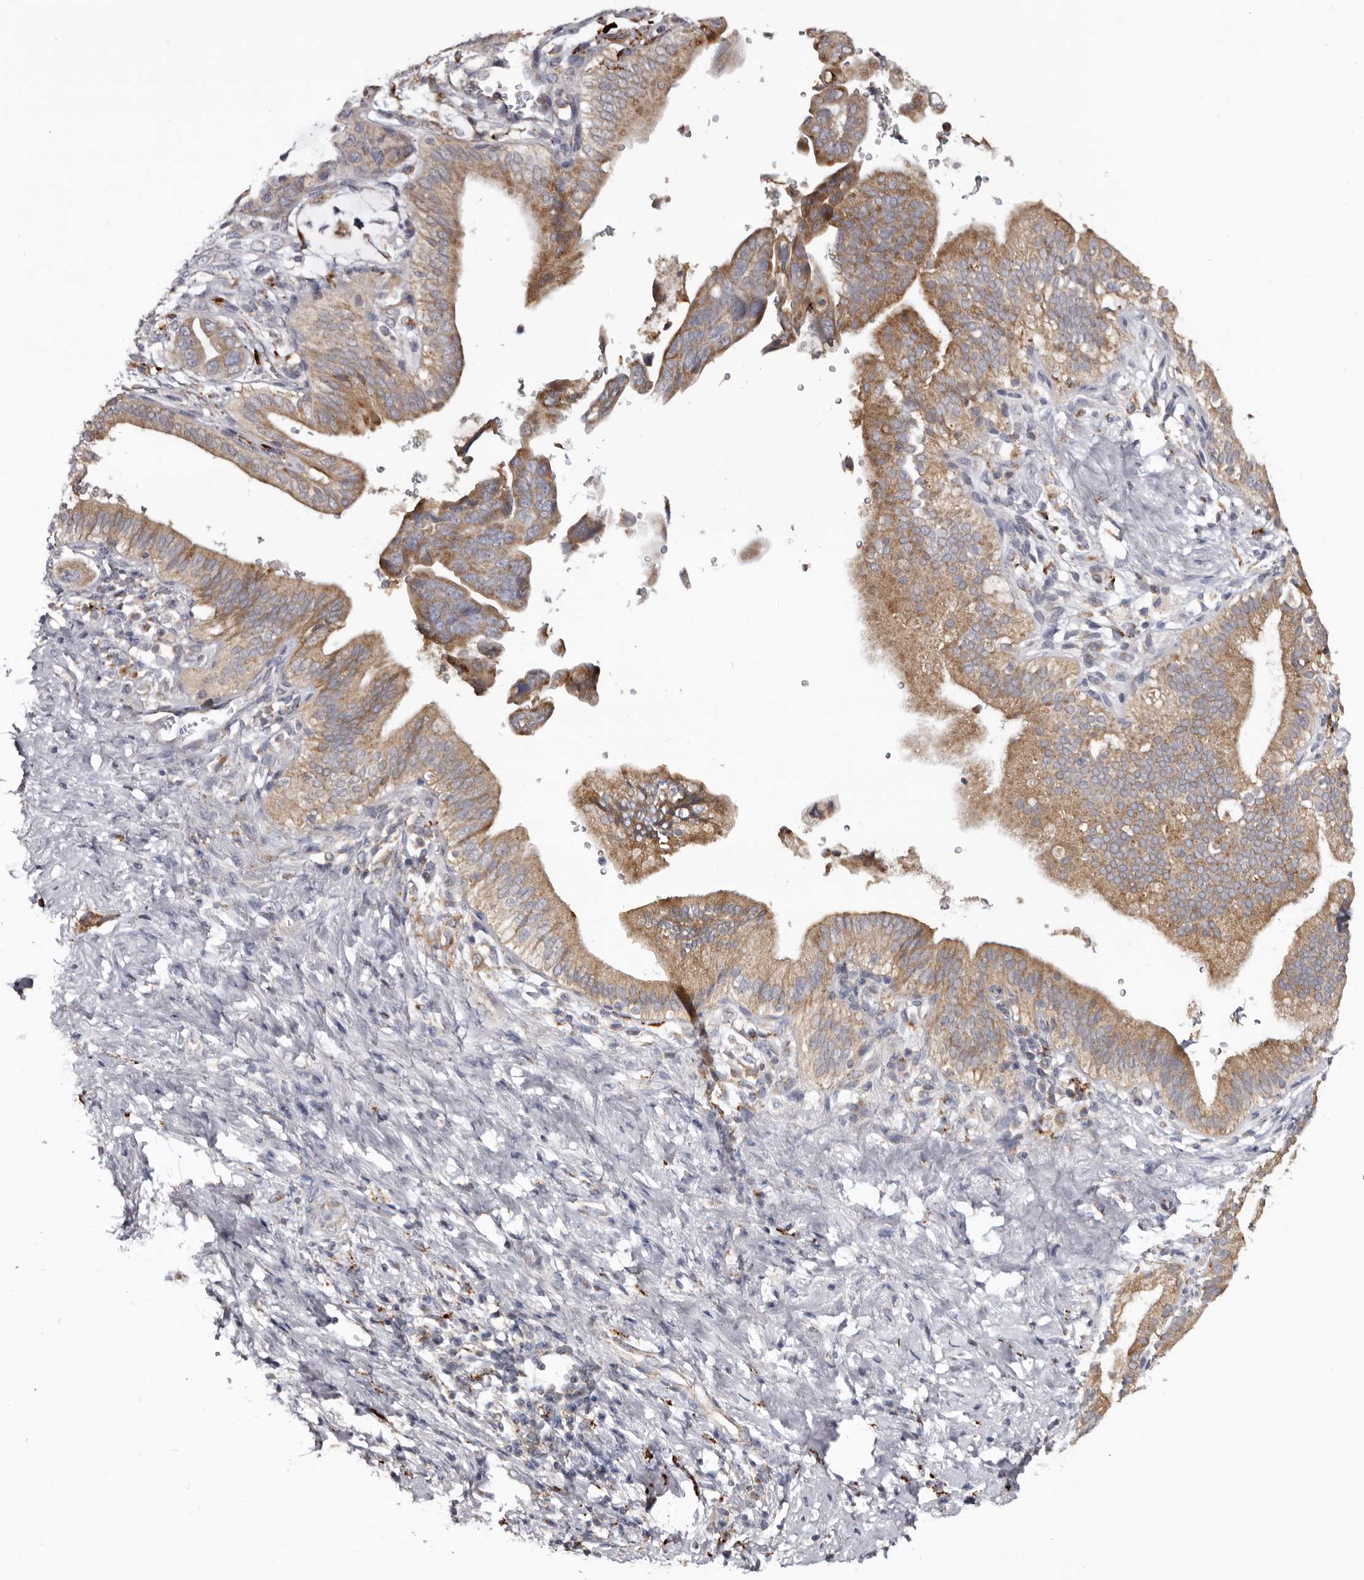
{"staining": {"intensity": "moderate", "quantity": ">75%", "location": "cytoplasmic/membranous"}, "tissue": "pancreatic cancer", "cell_type": "Tumor cells", "image_type": "cancer", "snomed": [{"axis": "morphology", "description": "Adenocarcinoma, NOS"}, {"axis": "topography", "description": "Pancreas"}], "caption": "Immunohistochemistry (IHC) (DAB) staining of adenocarcinoma (pancreatic) shows moderate cytoplasmic/membranous protein staining in about >75% of tumor cells.", "gene": "MECR", "patient": {"sex": "female", "age": 72}}